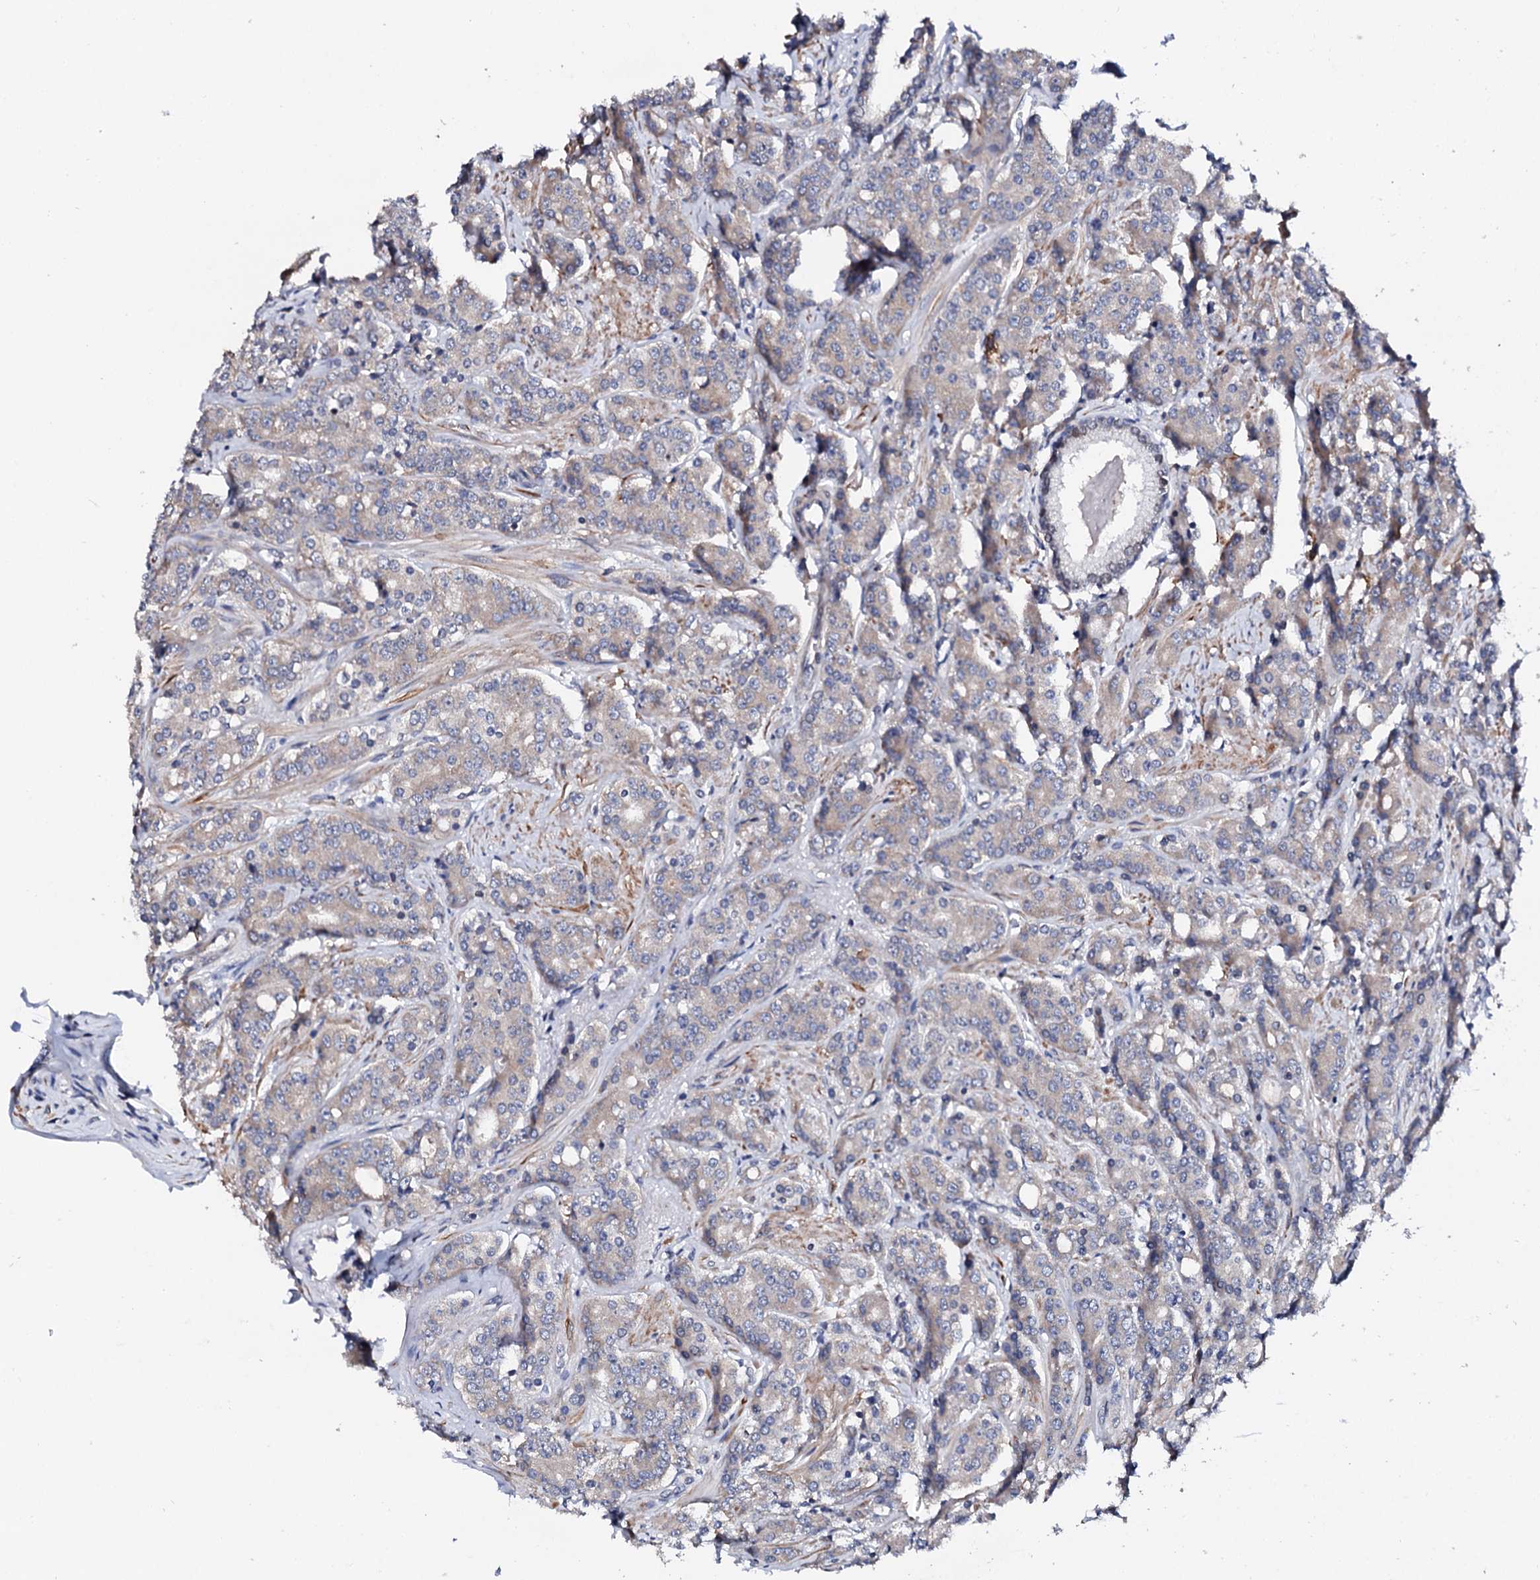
{"staining": {"intensity": "weak", "quantity": "25%-75%", "location": "cytoplasmic/membranous"}, "tissue": "prostate cancer", "cell_type": "Tumor cells", "image_type": "cancer", "snomed": [{"axis": "morphology", "description": "Adenocarcinoma, High grade"}, {"axis": "topography", "description": "Prostate"}], "caption": "This is a histology image of IHC staining of adenocarcinoma (high-grade) (prostate), which shows weak staining in the cytoplasmic/membranous of tumor cells.", "gene": "NUP58", "patient": {"sex": "male", "age": 62}}